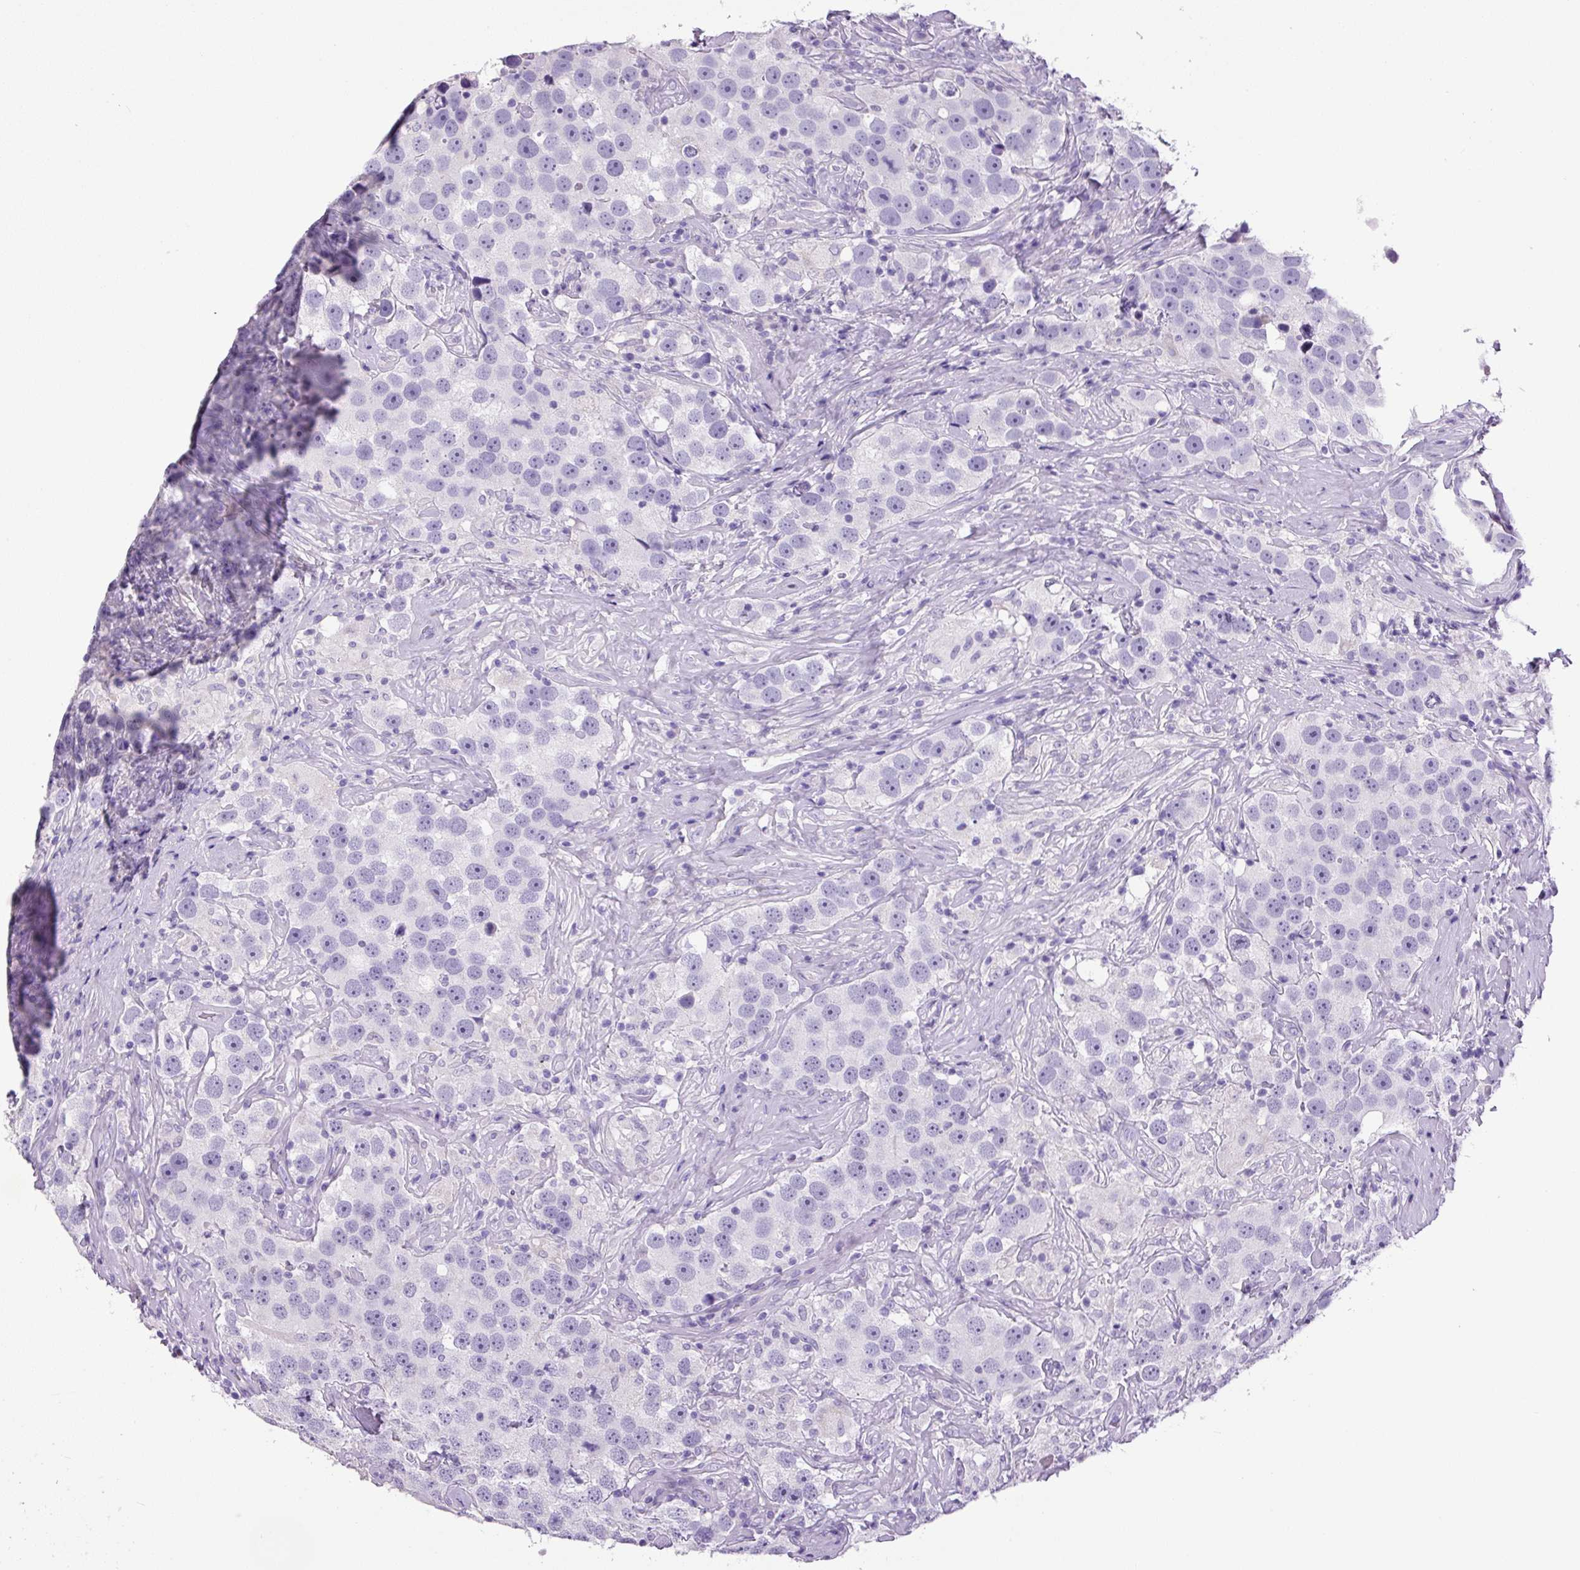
{"staining": {"intensity": "negative", "quantity": "none", "location": "none"}, "tissue": "testis cancer", "cell_type": "Tumor cells", "image_type": "cancer", "snomed": [{"axis": "morphology", "description": "Seminoma, NOS"}, {"axis": "topography", "description": "Testis"}], "caption": "Tumor cells are negative for protein expression in human testis seminoma. (DAB immunohistochemistry (IHC), high magnification).", "gene": "CHGA", "patient": {"sex": "male", "age": 49}}